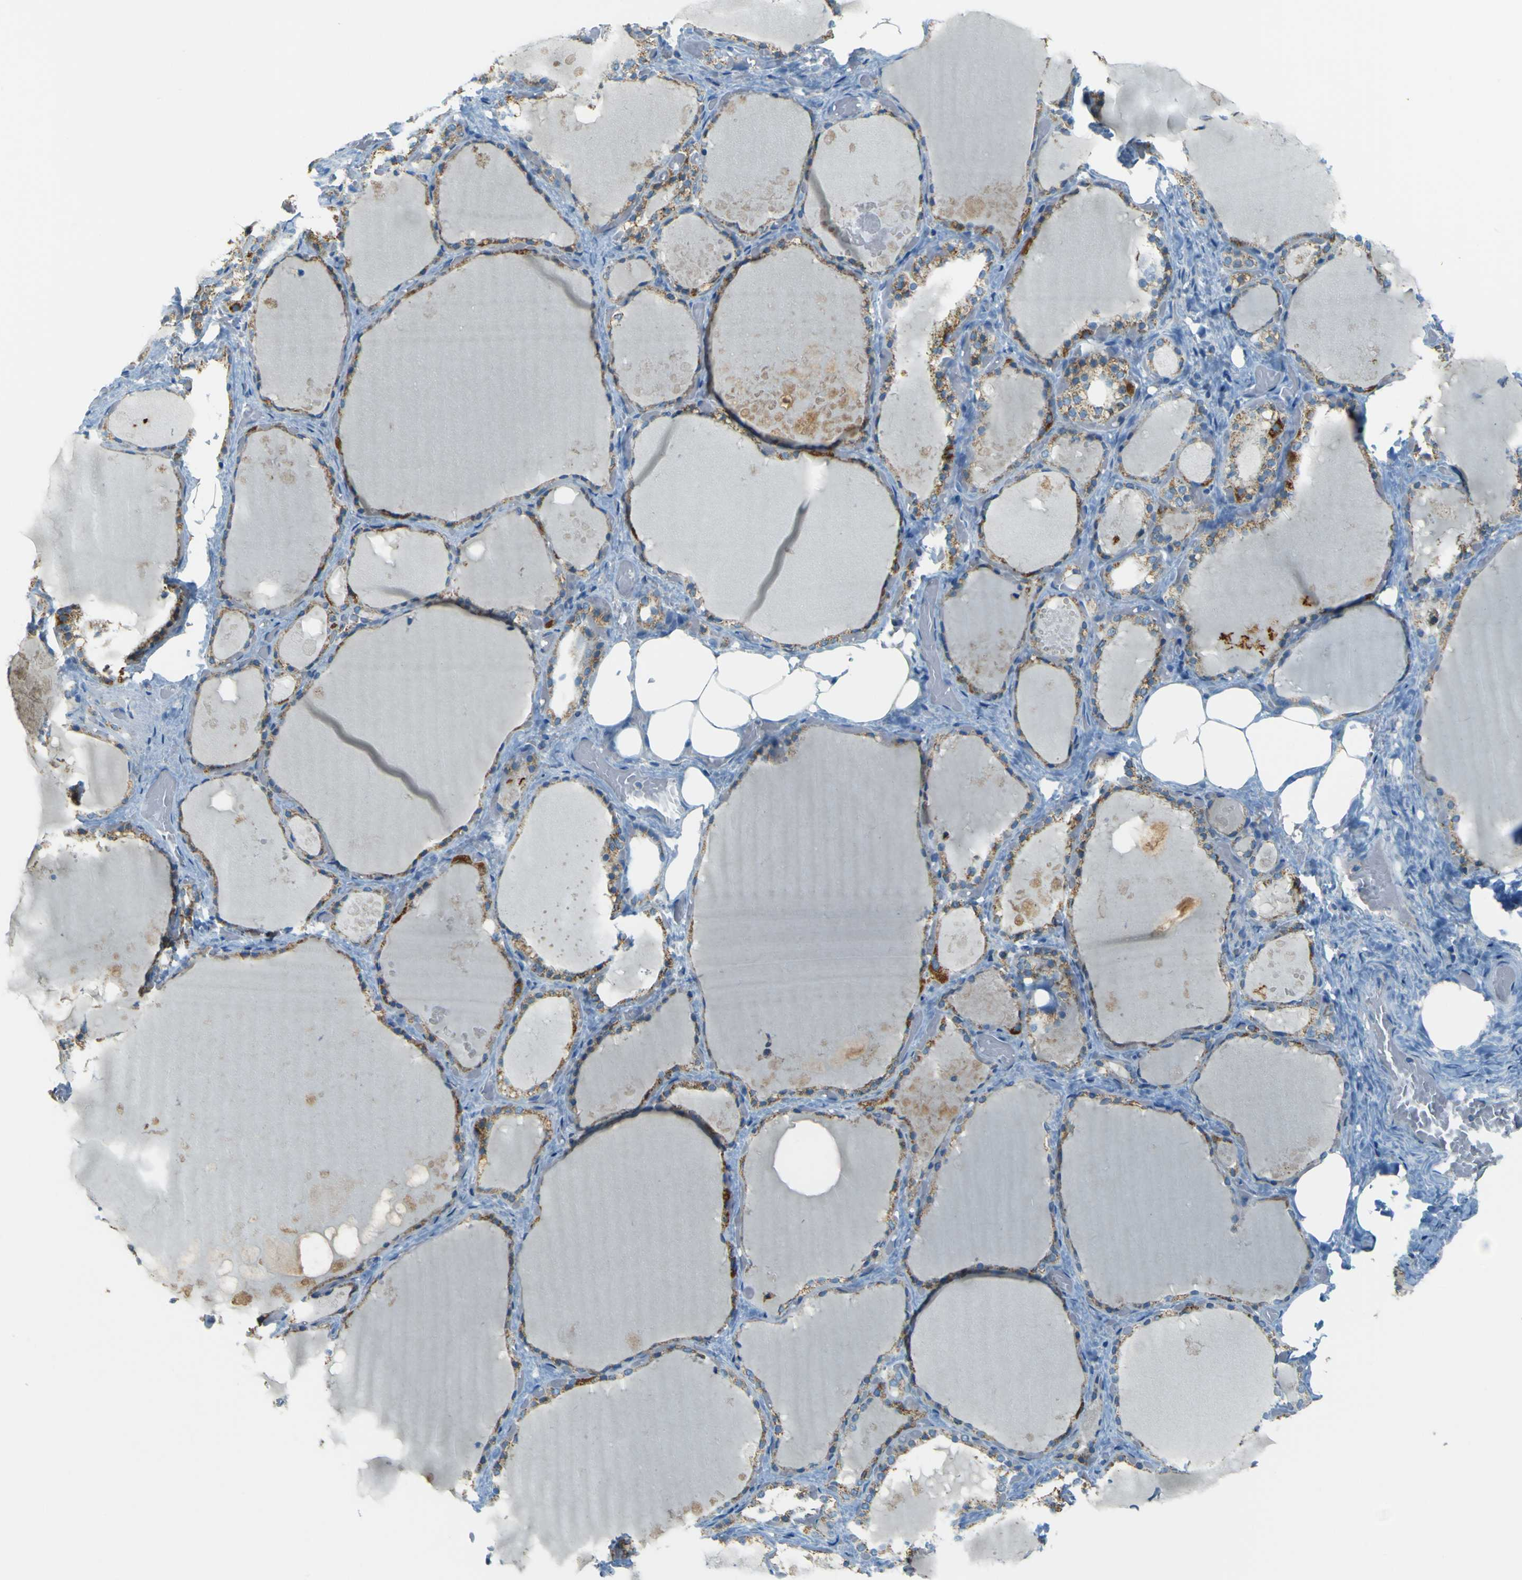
{"staining": {"intensity": "moderate", "quantity": ">75%", "location": "cytoplasmic/membranous"}, "tissue": "thyroid gland", "cell_type": "Glandular cells", "image_type": "normal", "snomed": [{"axis": "morphology", "description": "Normal tissue, NOS"}, {"axis": "topography", "description": "Thyroid gland"}], "caption": "Glandular cells show medium levels of moderate cytoplasmic/membranous staining in about >75% of cells in normal human thyroid gland. (Stains: DAB in brown, nuclei in blue, Microscopy: brightfield microscopy at high magnification).", "gene": "FKTN", "patient": {"sex": "male", "age": 61}}